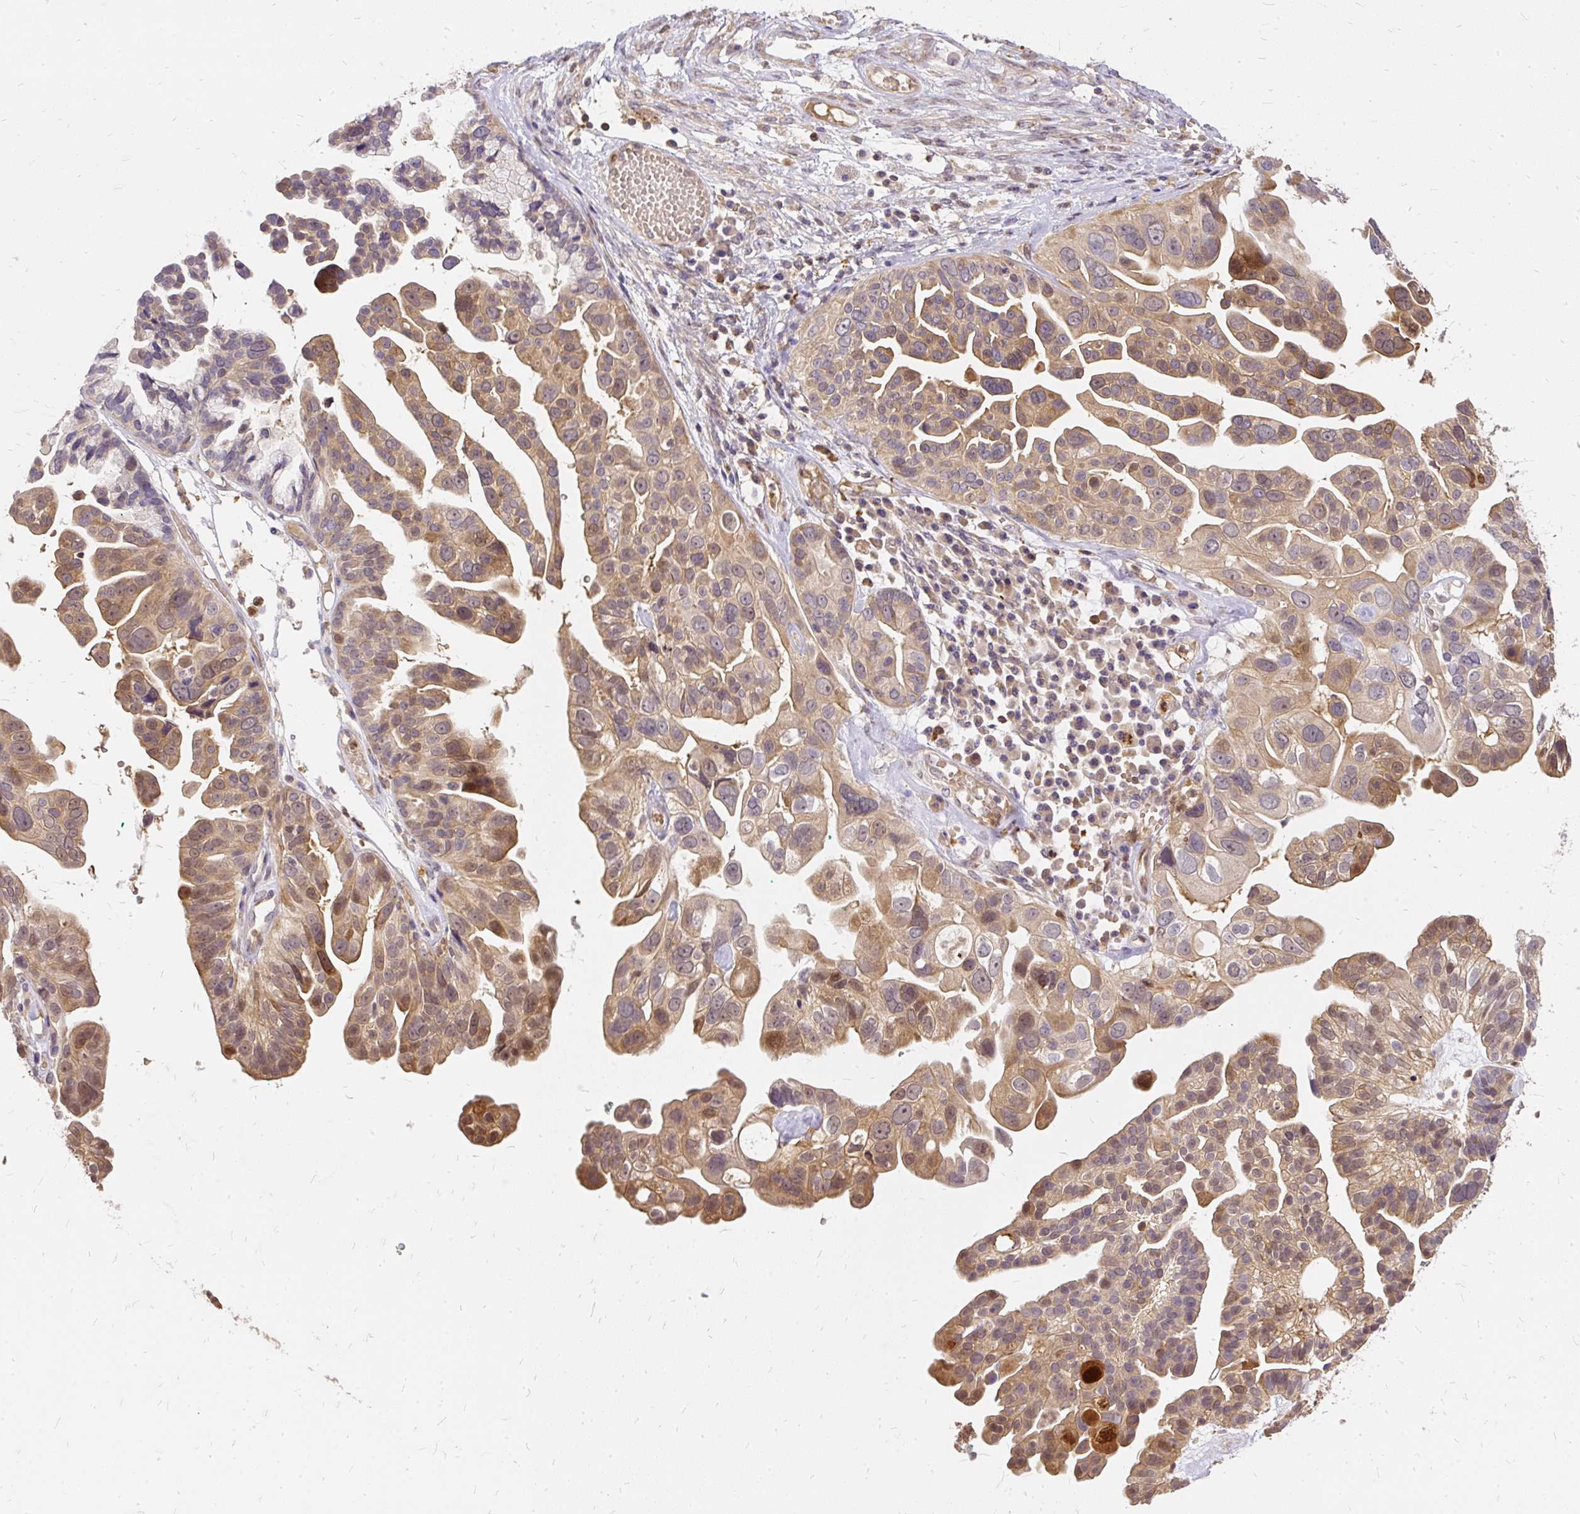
{"staining": {"intensity": "moderate", "quantity": "25%-75%", "location": "cytoplasmic/membranous,nuclear"}, "tissue": "ovarian cancer", "cell_type": "Tumor cells", "image_type": "cancer", "snomed": [{"axis": "morphology", "description": "Cystadenocarcinoma, serous, NOS"}, {"axis": "topography", "description": "Ovary"}], "caption": "Immunohistochemistry histopathology image of neoplastic tissue: ovarian cancer stained using immunohistochemistry demonstrates medium levels of moderate protein expression localized specifically in the cytoplasmic/membranous and nuclear of tumor cells, appearing as a cytoplasmic/membranous and nuclear brown color.", "gene": "AP5S1", "patient": {"sex": "female", "age": 56}}